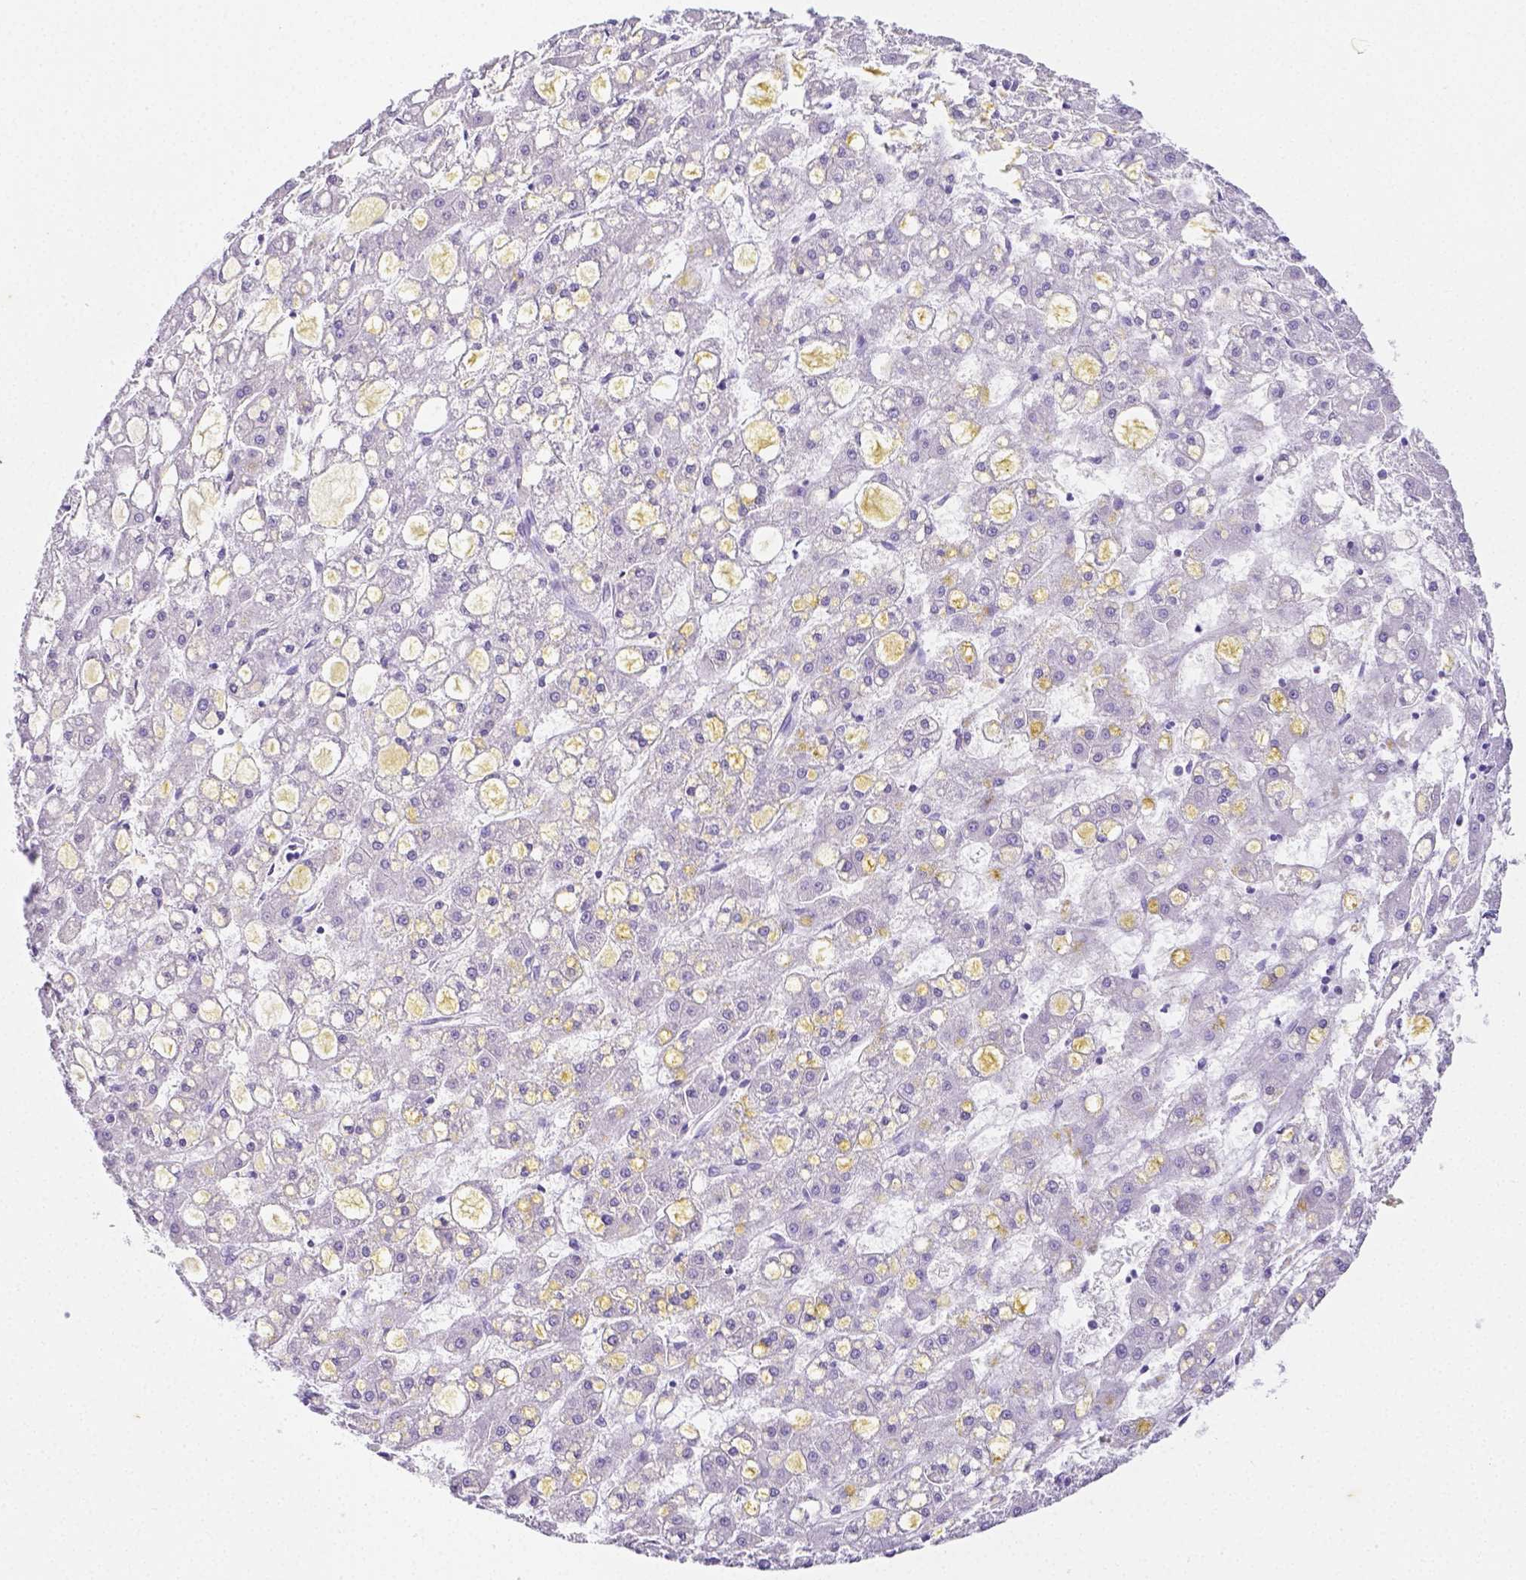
{"staining": {"intensity": "negative", "quantity": "none", "location": "none"}, "tissue": "liver cancer", "cell_type": "Tumor cells", "image_type": "cancer", "snomed": [{"axis": "morphology", "description": "Carcinoma, Hepatocellular, NOS"}, {"axis": "topography", "description": "Liver"}], "caption": "Protein analysis of hepatocellular carcinoma (liver) shows no significant expression in tumor cells.", "gene": "ARHGAP36", "patient": {"sex": "male", "age": 67}}